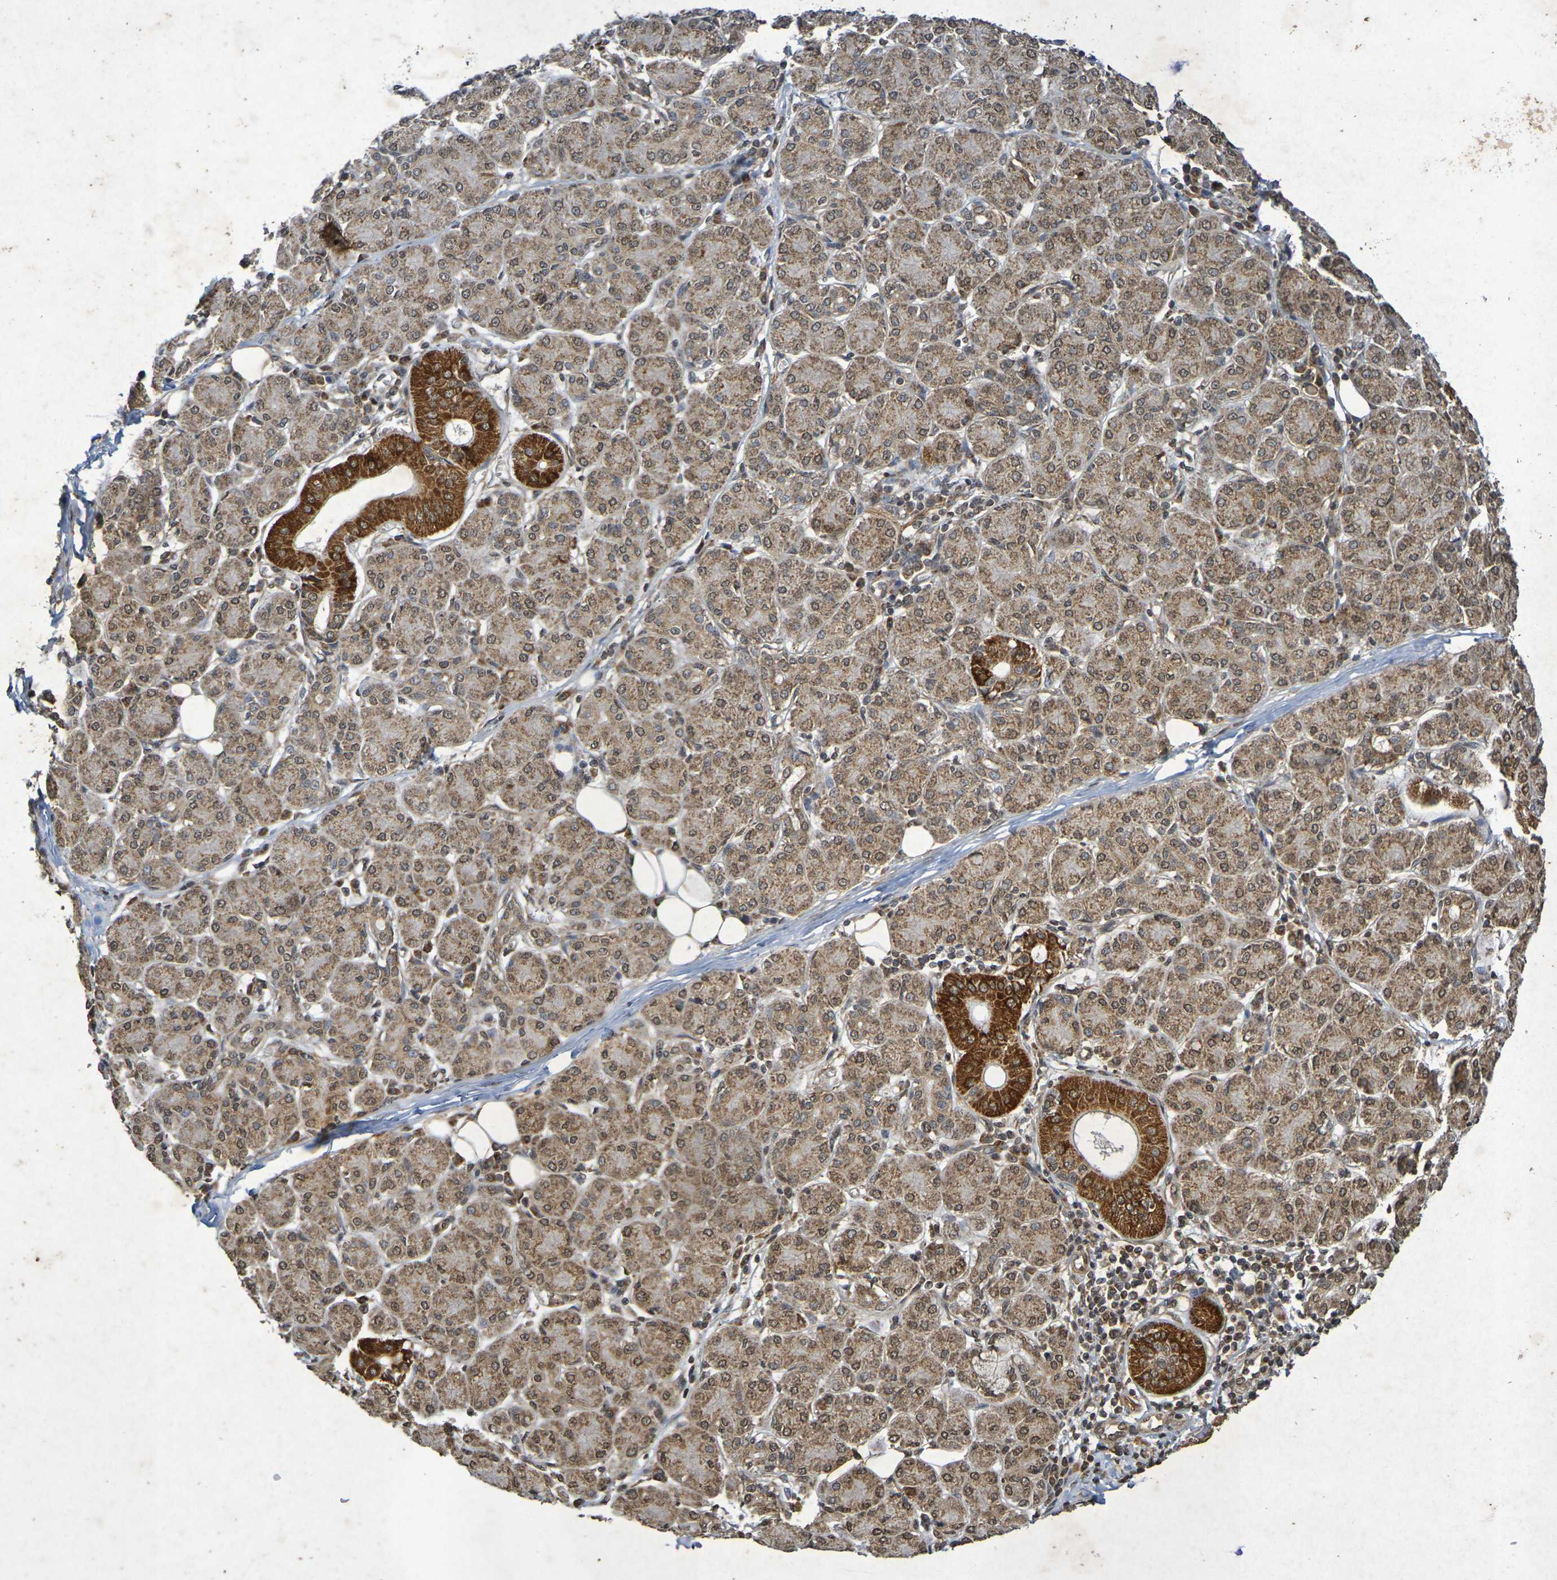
{"staining": {"intensity": "moderate", "quantity": ">75%", "location": "cytoplasmic/membranous,nuclear"}, "tissue": "salivary gland", "cell_type": "Glandular cells", "image_type": "normal", "snomed": [{"axis": "morphology", "description": "Normal tissue, NOS"}, {"axis": "morphology", "description": "Inflammation, NOS"}, {"axis": "topography", "description": "Lymph node"}, {"axis": "topography", "description": "Salivary gland"}], "caption": "Immunohistochemistry (IHC) micrograph of unremarkable human salivary gland stained for a protein (brown), which shows medium levels of moderate cytoplasmic/membranous,nuclear positivity in about >75% of glandular cells.", "gene": "GUCY1A2", "patient": {"sex": "male", "age": 3}}